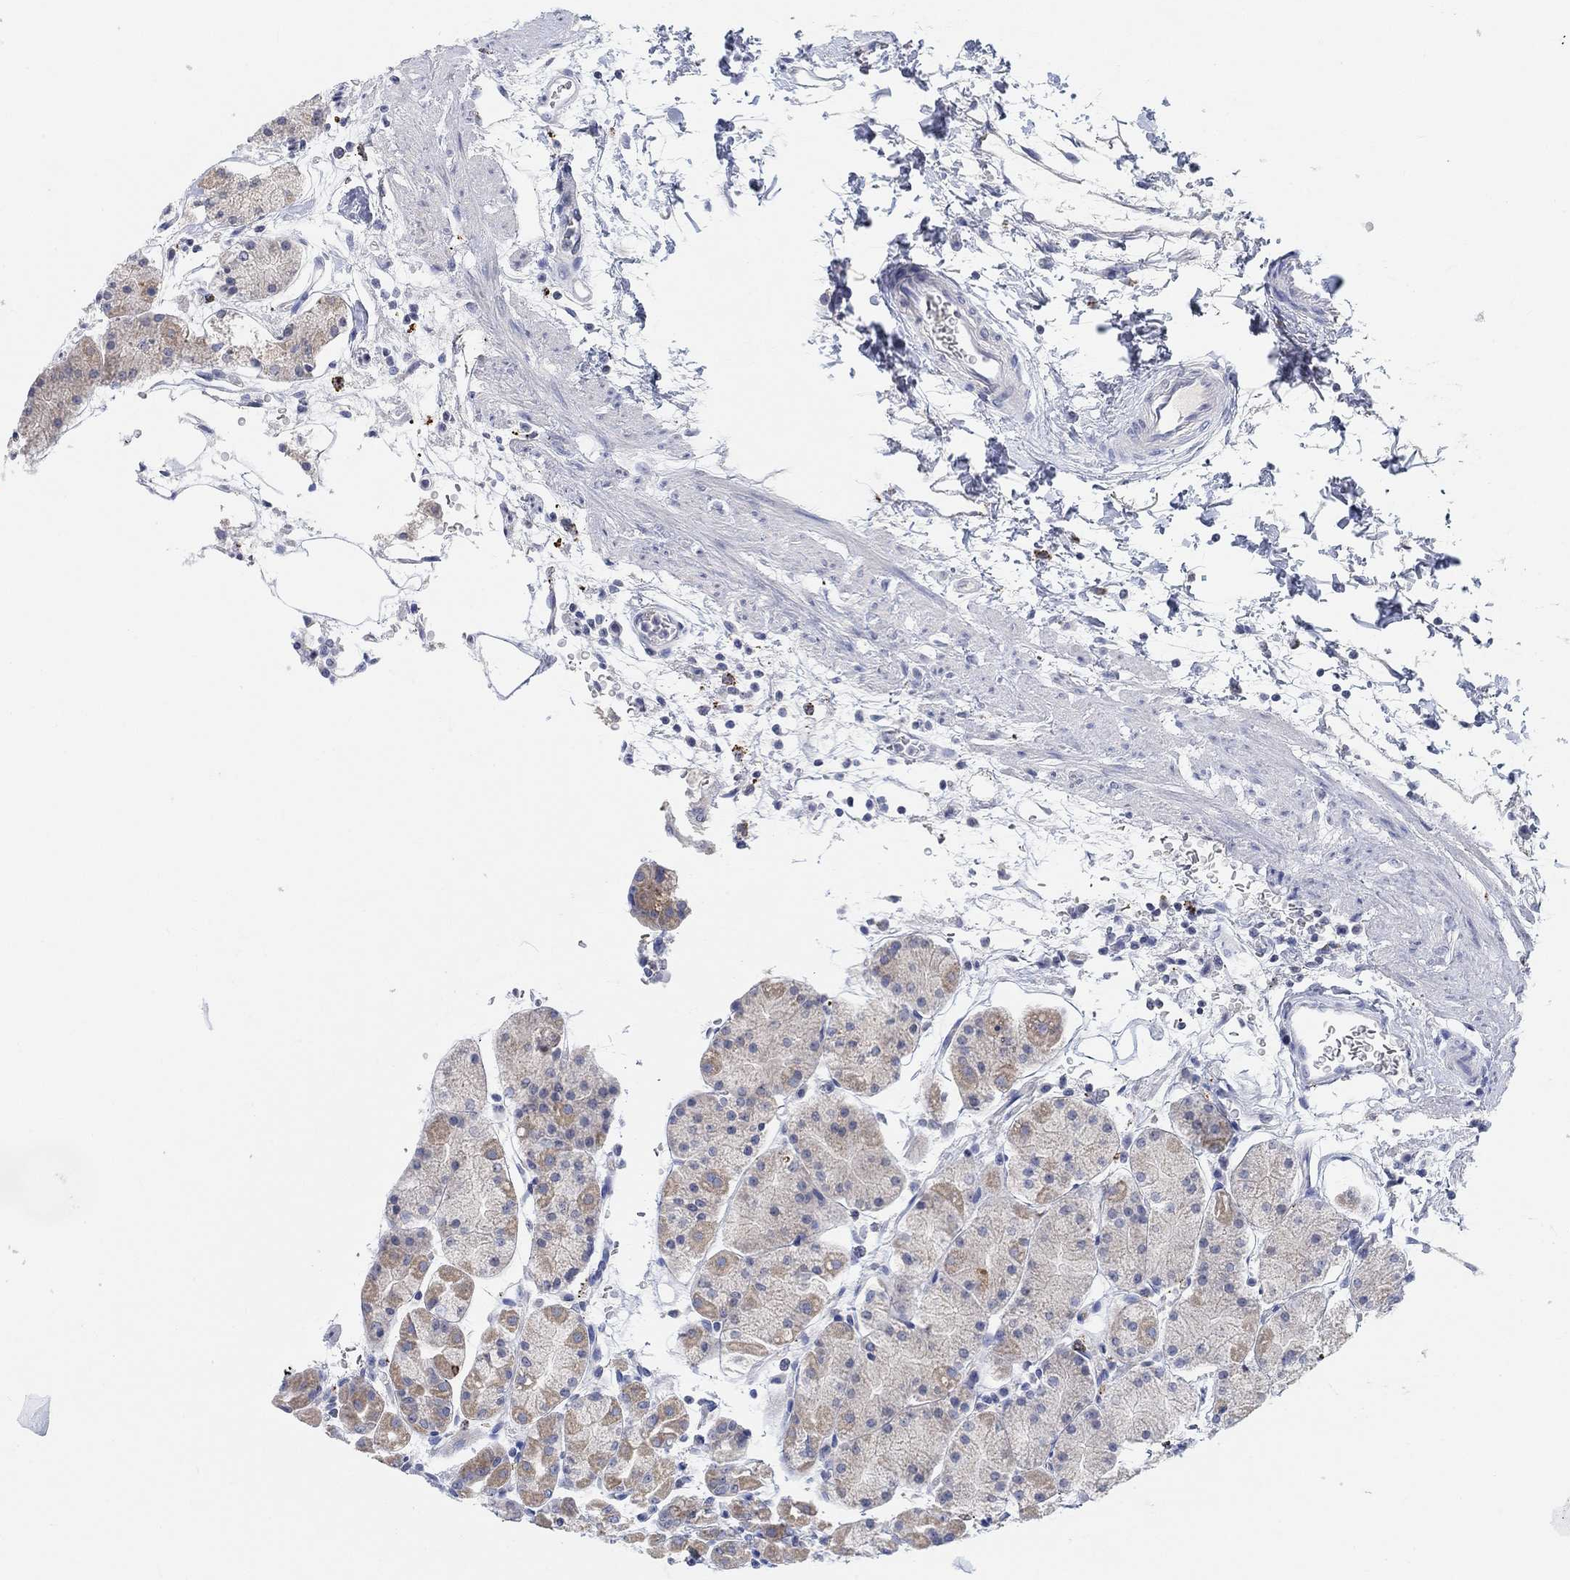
{"staining": {"intensity": "strong", "quantity": "<25%", "location": "cytoplasmic/membranous"}, "tissue": "stomach", "cell_type": "Glandular cells", "image_type": "normal", "snomed": [{"axis": "morphology", "description": "Normal tissue, NOS"}, {"axis": "topography", "description": "Stomach"}], "caption": "A brown stain shows strong cytoplasmic/membranous staining of a protein in glandular cells of benign stomach. (IHC, brightfield microscopy, high magnification).", "gene": "ATP6V1E2", "patient": {"sex": "male", "age": 54}}